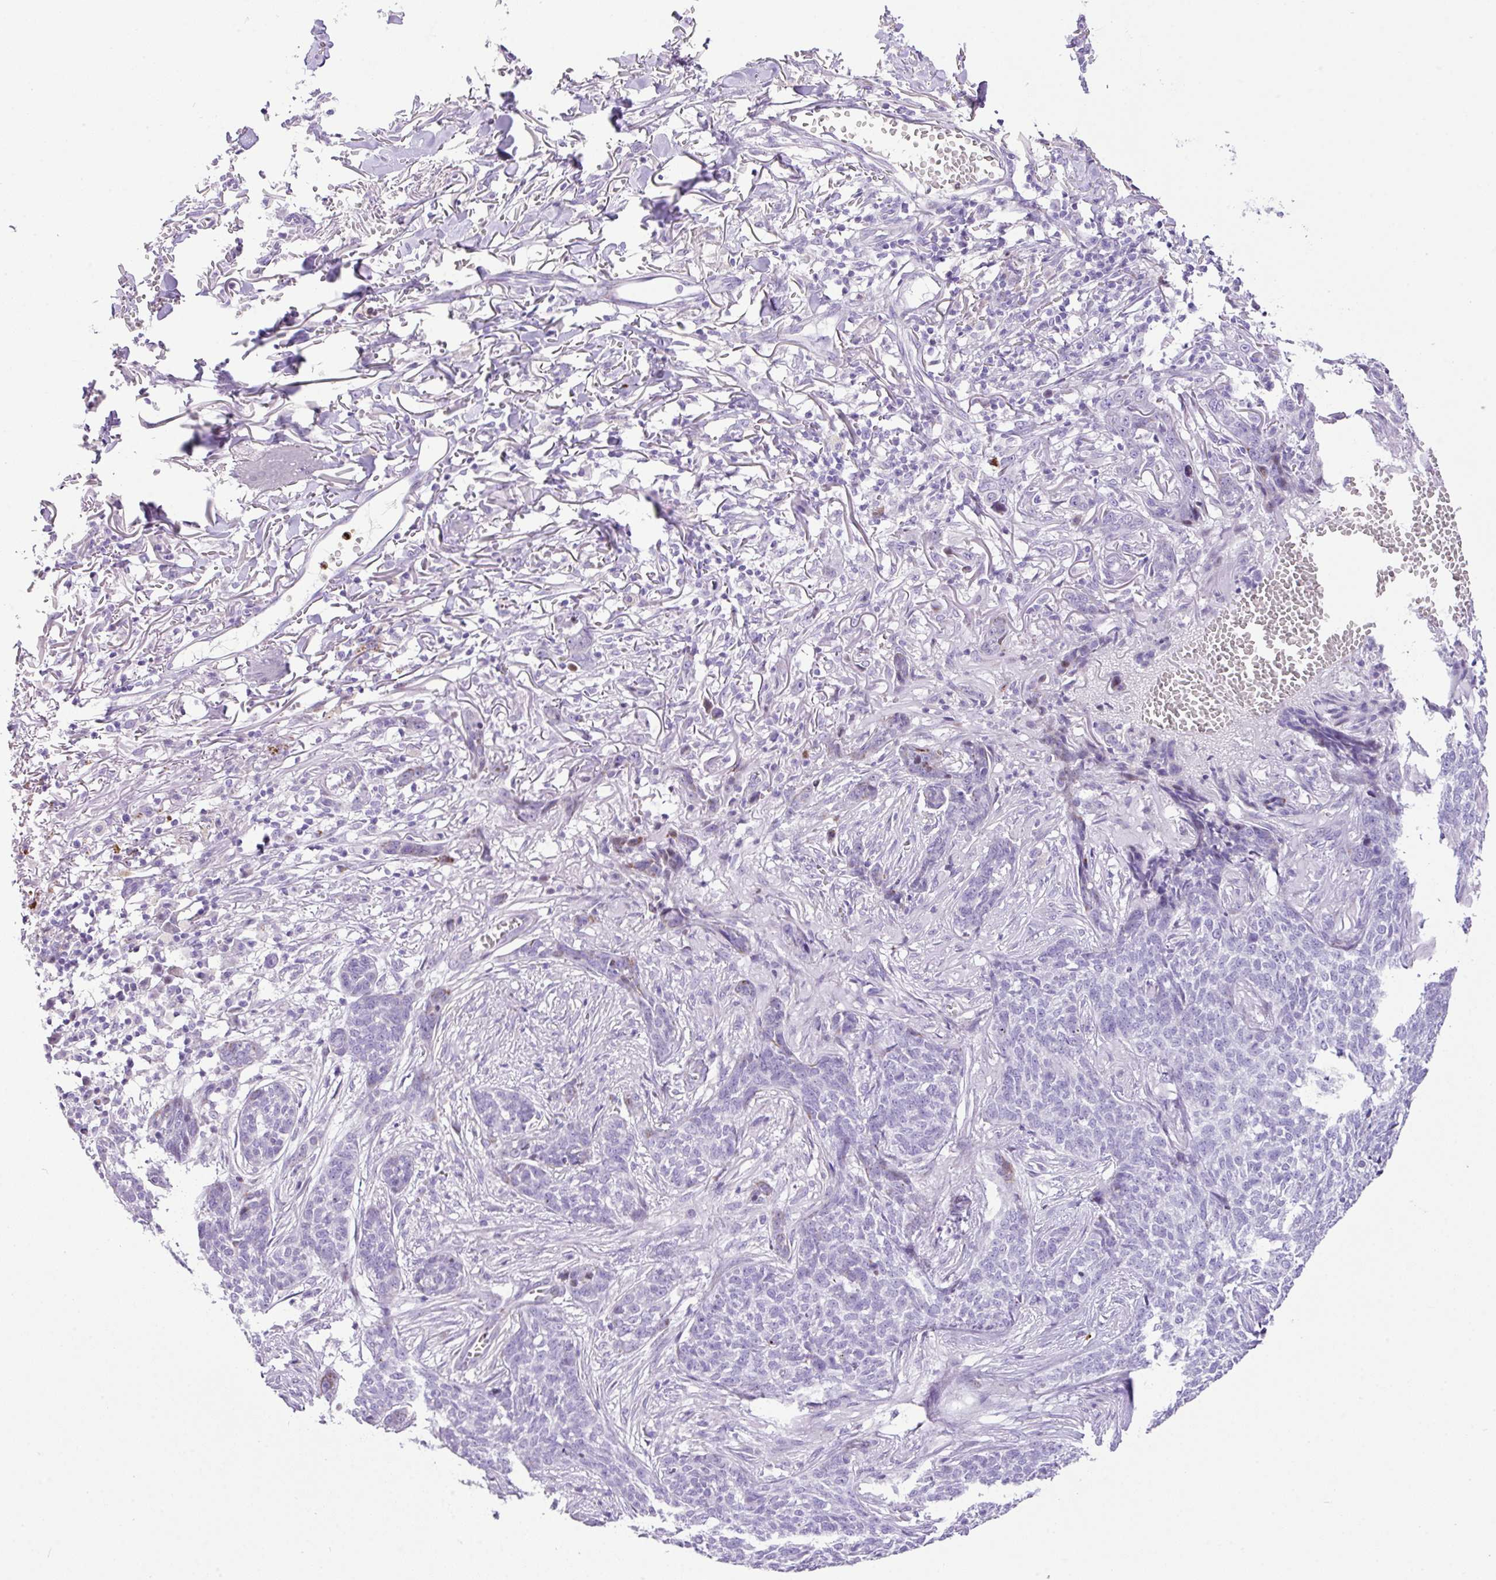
{"staining": {"intensity": "negative", "quantity": "none", "location": "none"}, "tissue": "skin cancer", "cell_type": "Tumor cells", "image_type": "cancer", "snomed": [{"axis": "morphology", "description": "Basal cell carcinoma"}, {"axis": "topography", "description": "Skin"}], "caption": "The IHC micrograph has no significant expression in tumor cells of skin cancer tissue.", "gene": "RCAN2", "patient": {"sex": "male", "age": 85}}